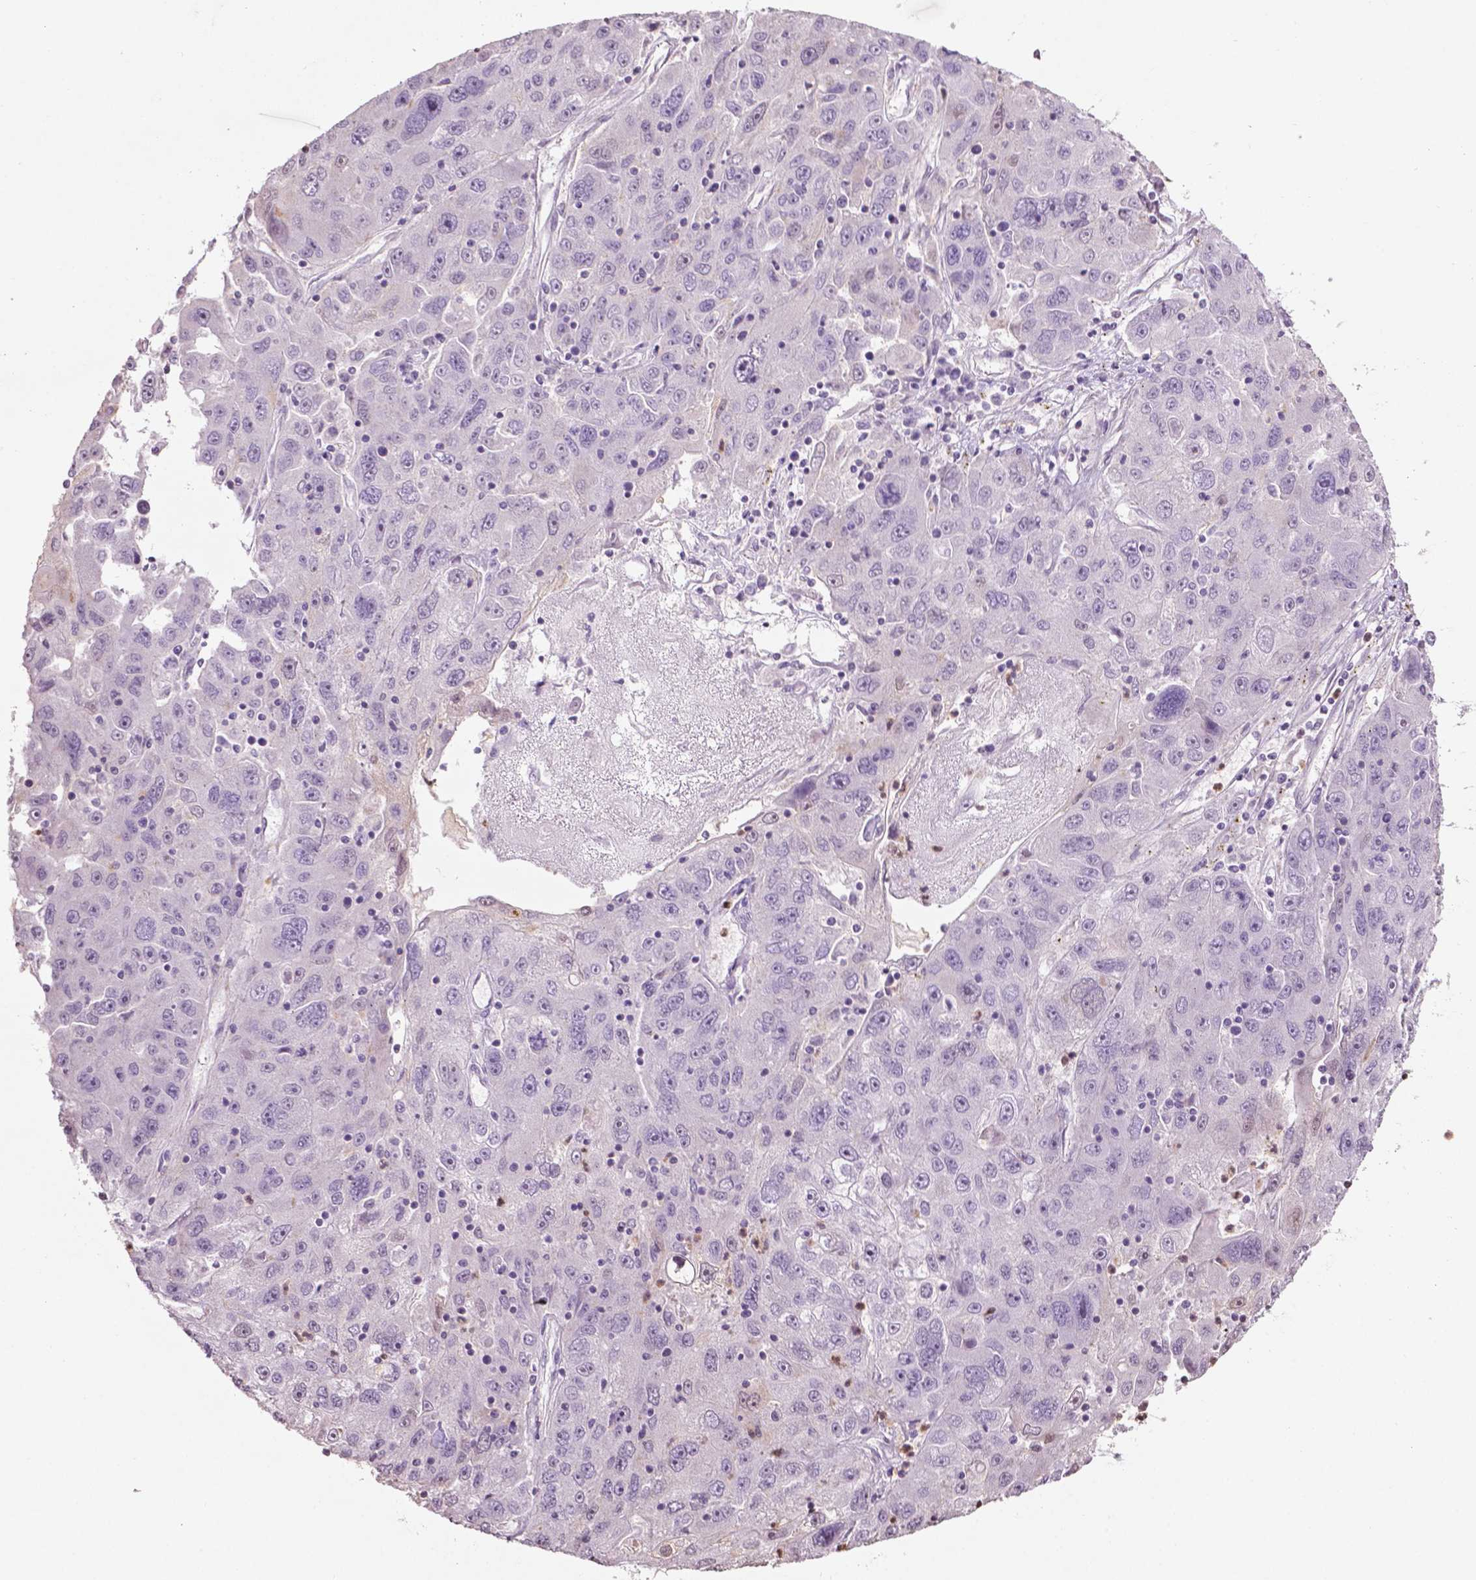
{"staining": {"intensity": "negative", "quantity": "none", "location": "none"}, "tissue": "stomach cancer", "cell_type": "Tumor cells", "image_type": "cancer", "snomed": [{"axis": "morphology", "description": "Adenocarcinoma, NOS"}, {"axis": "topography", "description": "Stomach"}], "caption": "Stomach adenocarcinoma stained for a protein using immunohistochemistry exhibits no expression tumor cells.", "gene": "NTNG2", "patient": {"sex": "male", "age": 56}}